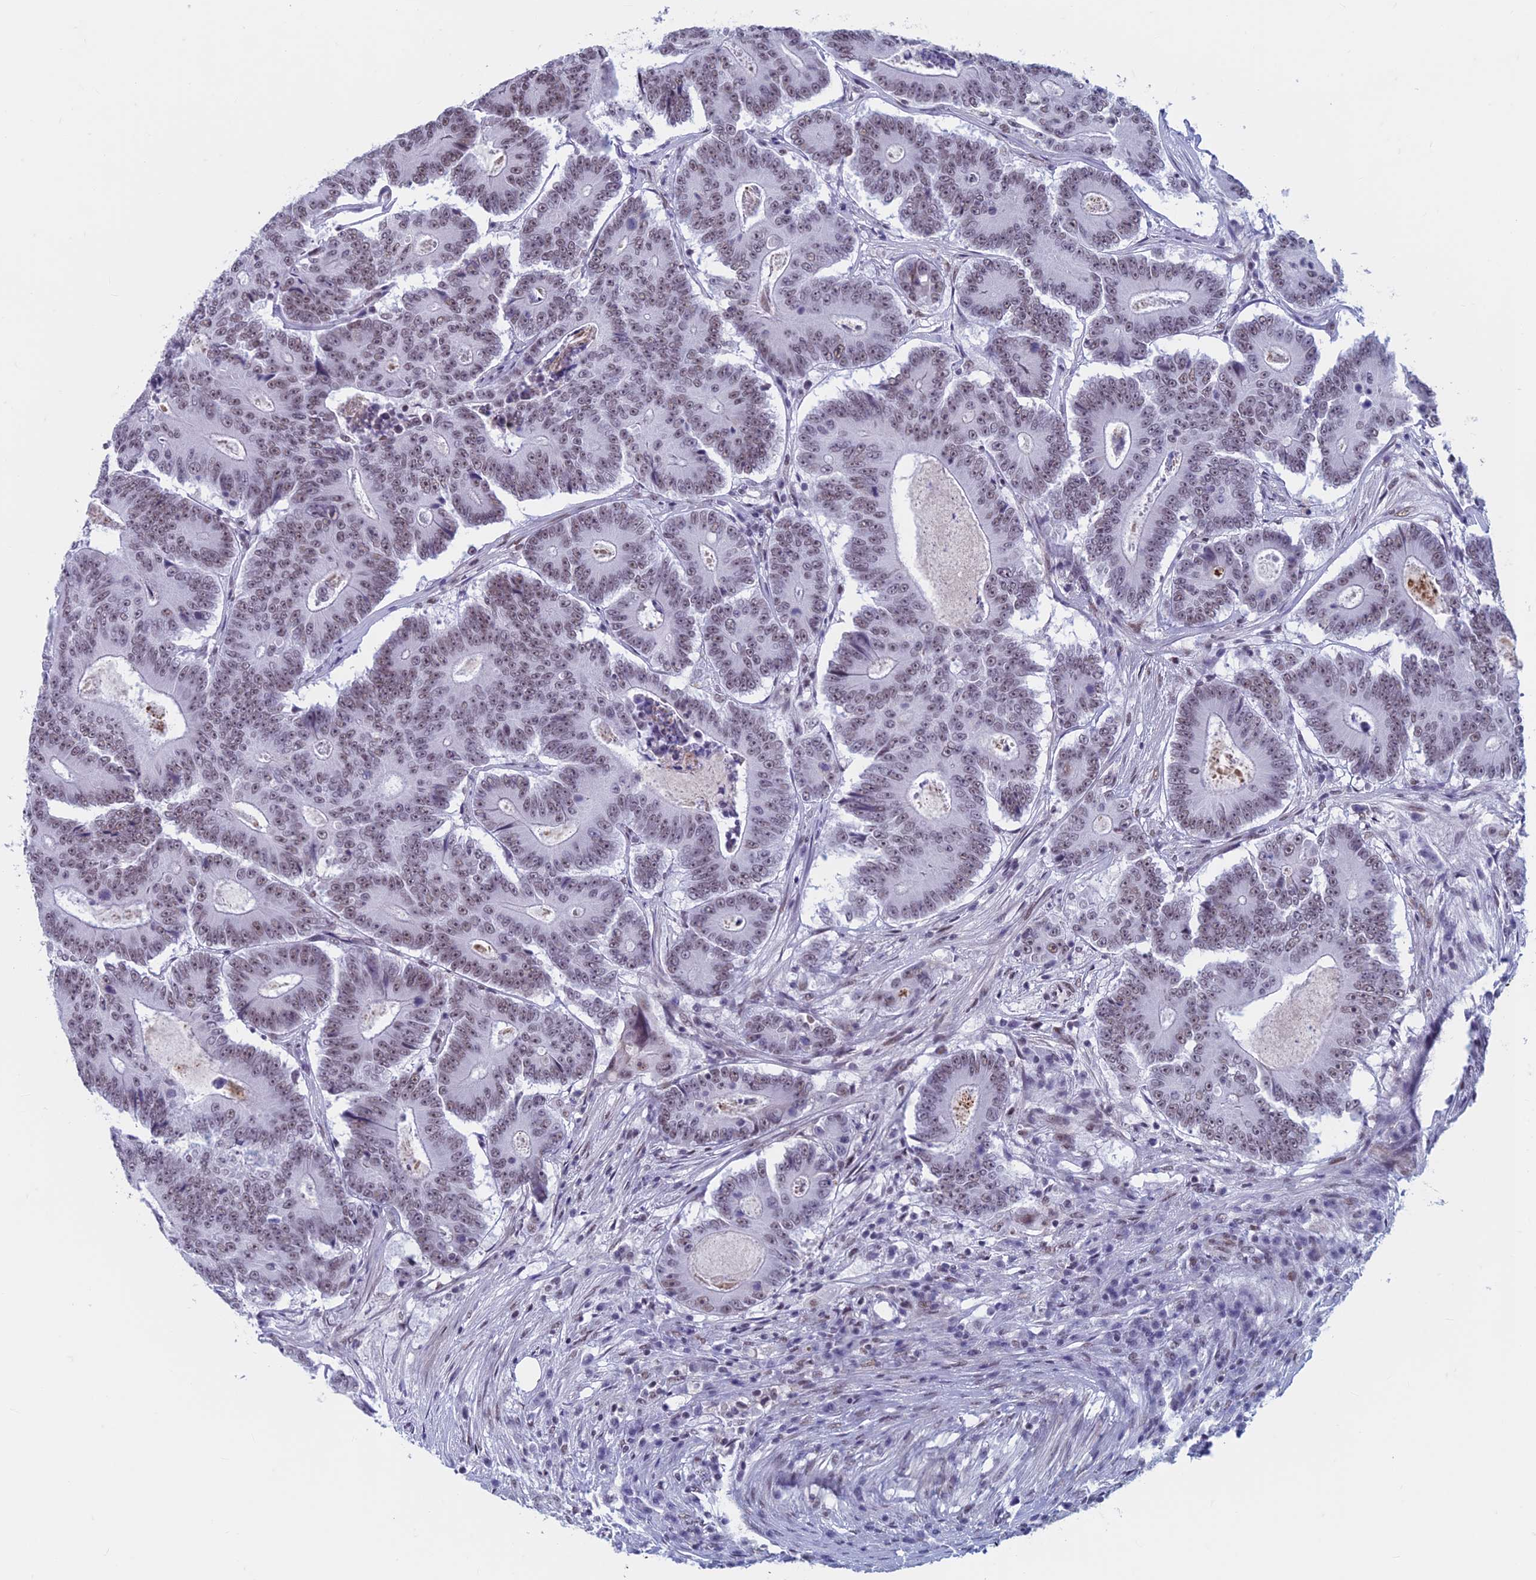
{"staining": {"intensity": "weak", "quantity": "25%-75%", "location": "nuclear"}, "tissue": "colorectal cancer", "cell_type": "Tumor cells", "image_type": "cancer", "snomed": [{"axis": "morphology", "description": "Adenocarcinoma, NOS"}, {"axis": "topography", "description": "Colon"}], "caption": "Adenocarcinoma (colorectal) stained for a protein (brown) reveals weak nuclear positive expression in about 25%-75% of tumor cells.", "gene": "ASH2L", "patient": {"sex": "male", "age": 83}}